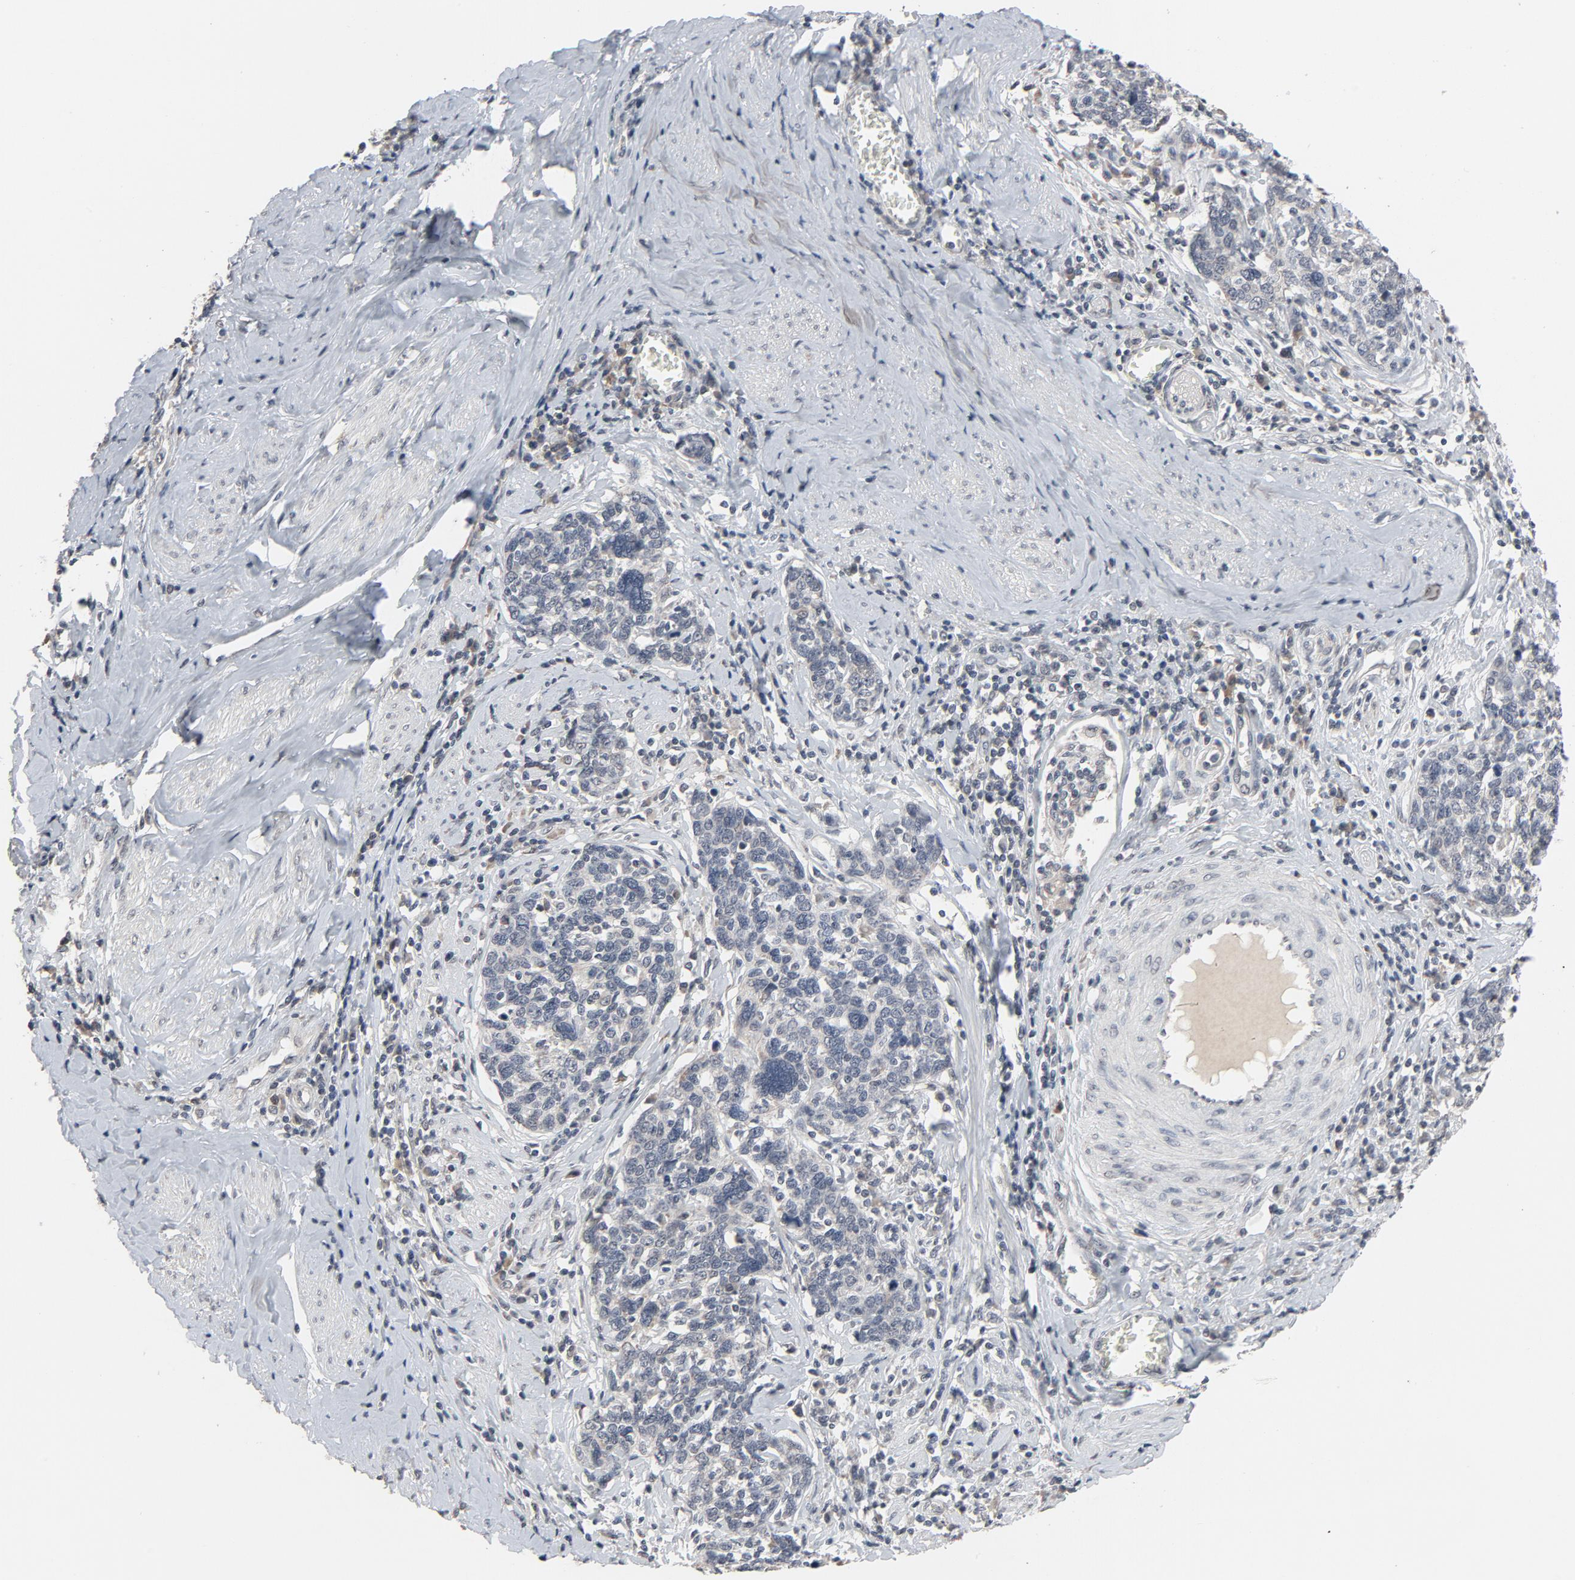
{"staining": {"intensity": "negative", "quantity": "none", "location": "none"}, "tissue": "cervical cancer", "cell_type": "Tumor cells", "image_type": "cancer", "snomed": [{"axis": "morphology", "description": "Squamous cell carcinoma, NOS"}, {"axis": "topography", "description": "Cervix"}], "caption": "Immunohistochemistry (IHC) of human cervical cancer reveals no expression in tumor cells.", "gene": "MT3", "patient": {"sex": "female", "age": 41}}